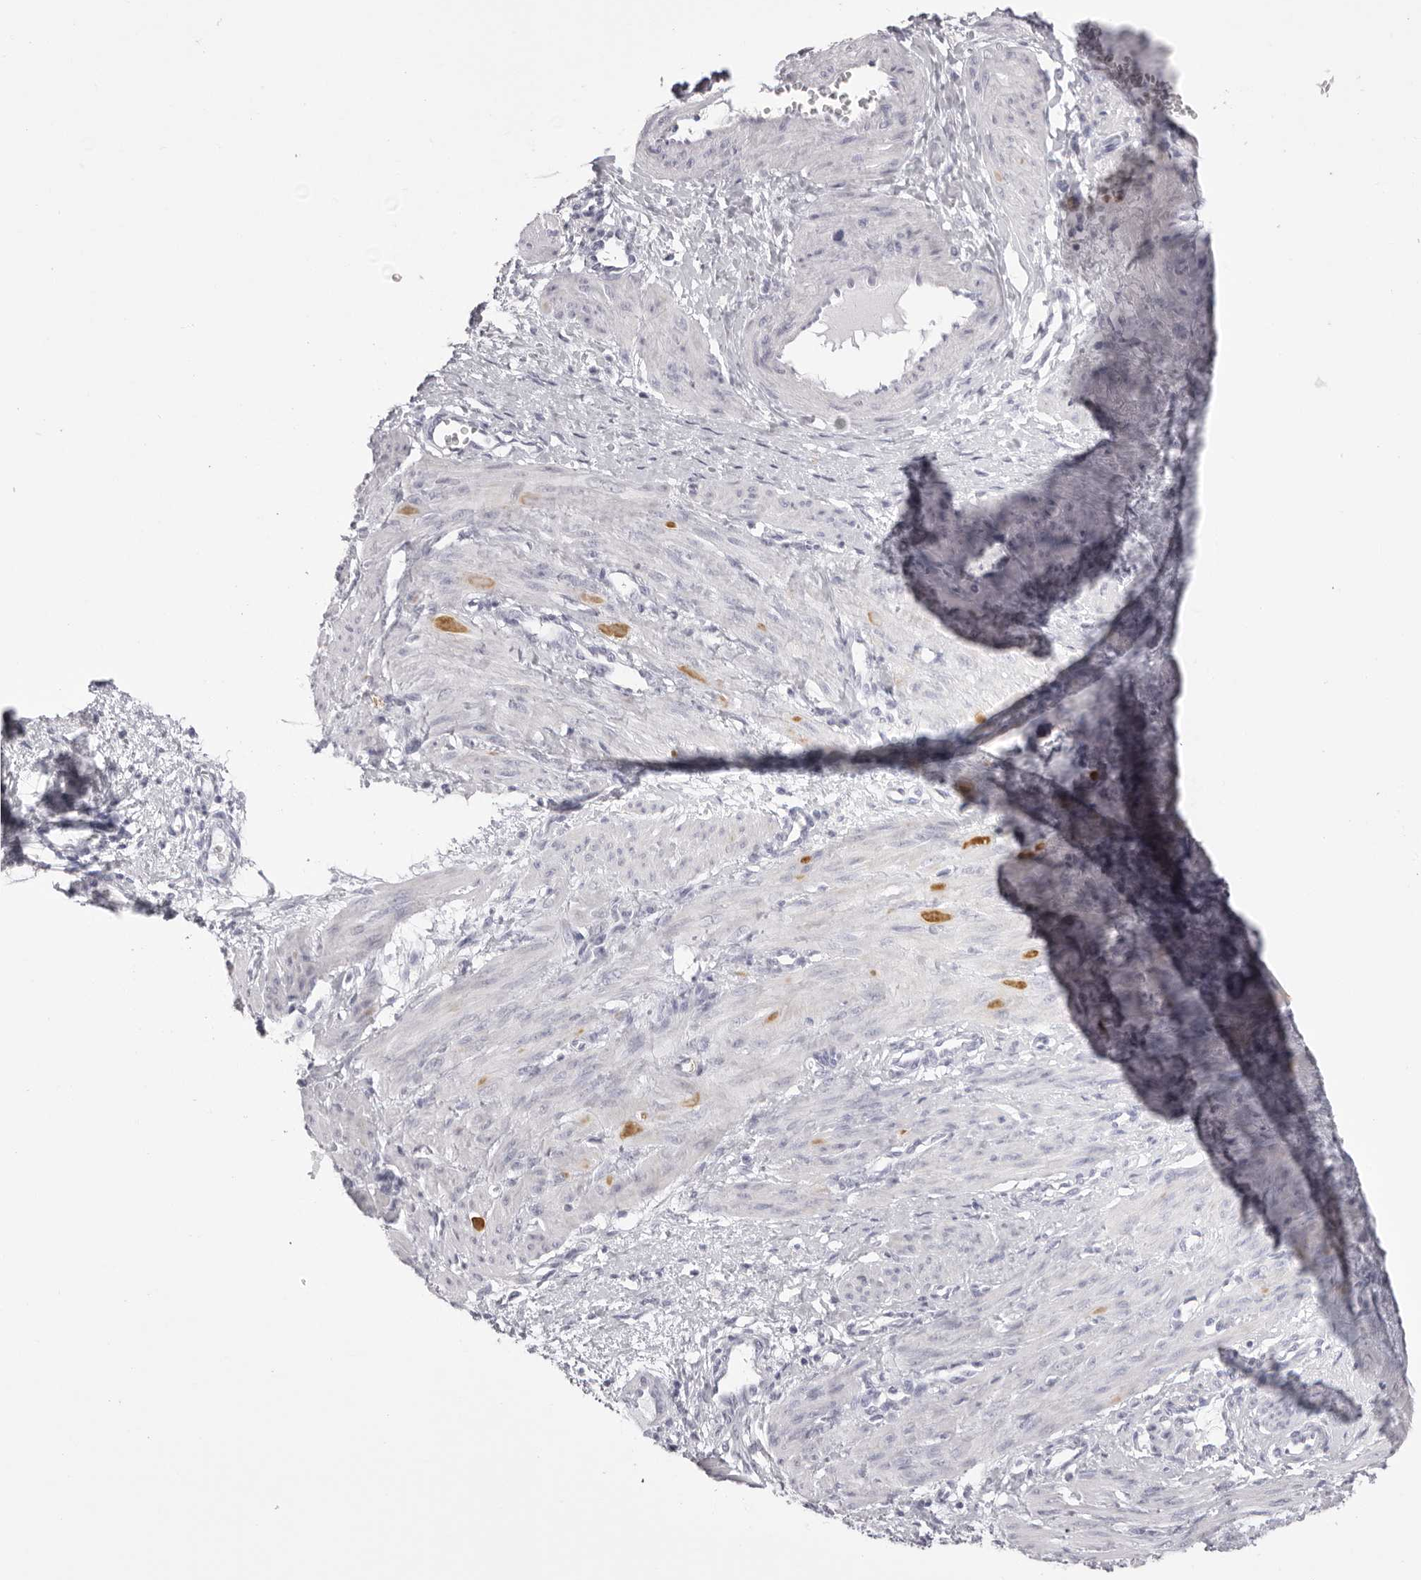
{"staining": {"intensity": "negative", "quantity": "none", "location": "none"}, "tissue": "smooth muscle", "cell_type": "Smooth muscle cells", "image_type": "normal", "snomed": [{"axis": "morphology", "description": "Normal tissue, NOS"}, {"axis": "topography", "description": "Endometrium"}], "caption": "Smooth muscle cells show no significant protein expression in unremarkable smooth muscle. Brightfield microscopy of IHC stained with DAB (brown) and hematoxylin (blue), captured at high magnification.", "gene": "SPTA1", "patient": {"sex": "female", "age": 33}}